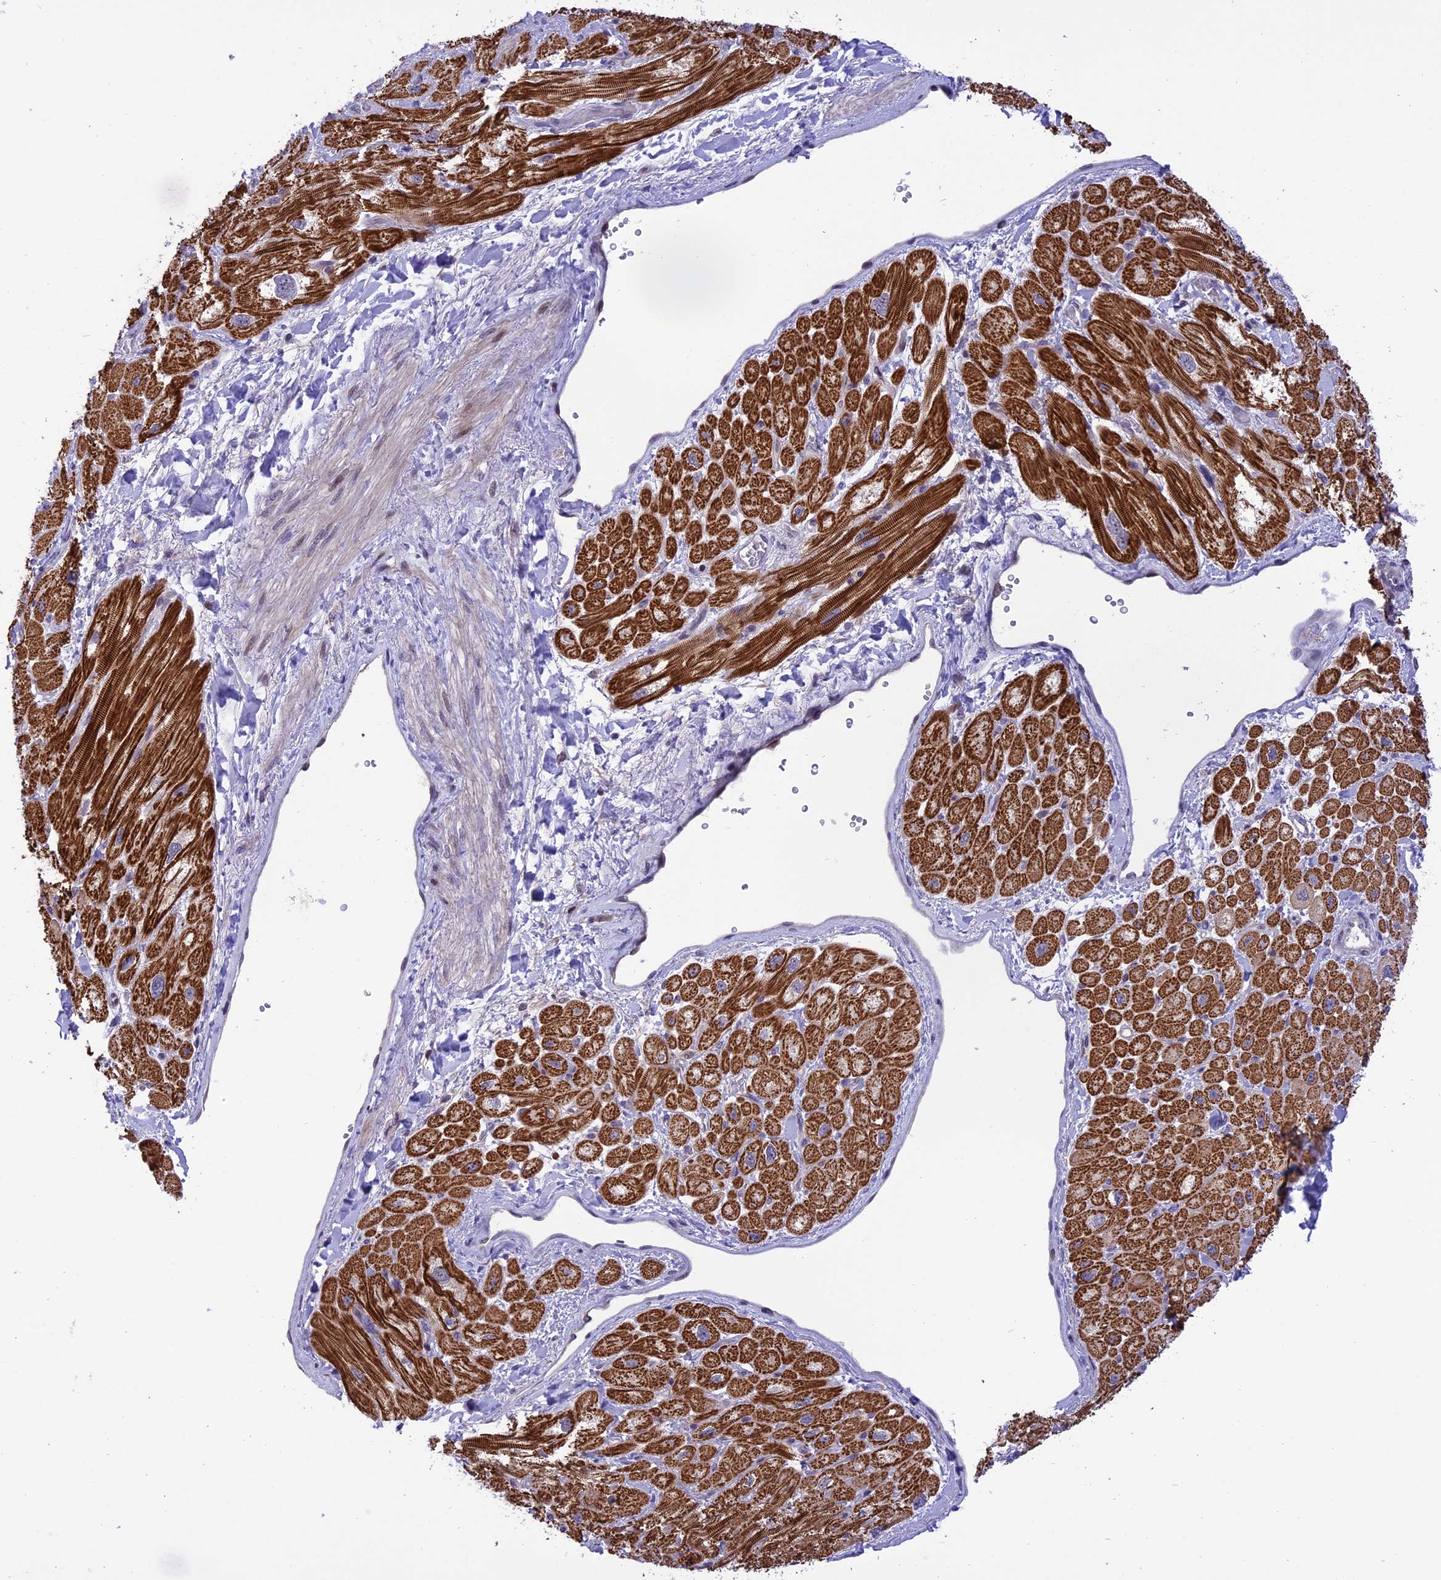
{"staining": {"intensity": "strong", "quantity": ">75%", "location": "cytoplasmic/membranous"}, "tissue": "heart muscle", "cell_type": "Cardiomyocytes", "image_type": "normal", "snomed": [{"axis": "morphology", "description": "Normal tissue, NOS"}, {"axis": "topography", "description": "Heart"}], "caption": "Protein staining exhibits strong cytoplasmic/membranous staining in about >75% of cardiomyocytes in unremarkable heart muscle.", "gene": "ZNF837", "patient": {"sex": "male", "age": 65}}